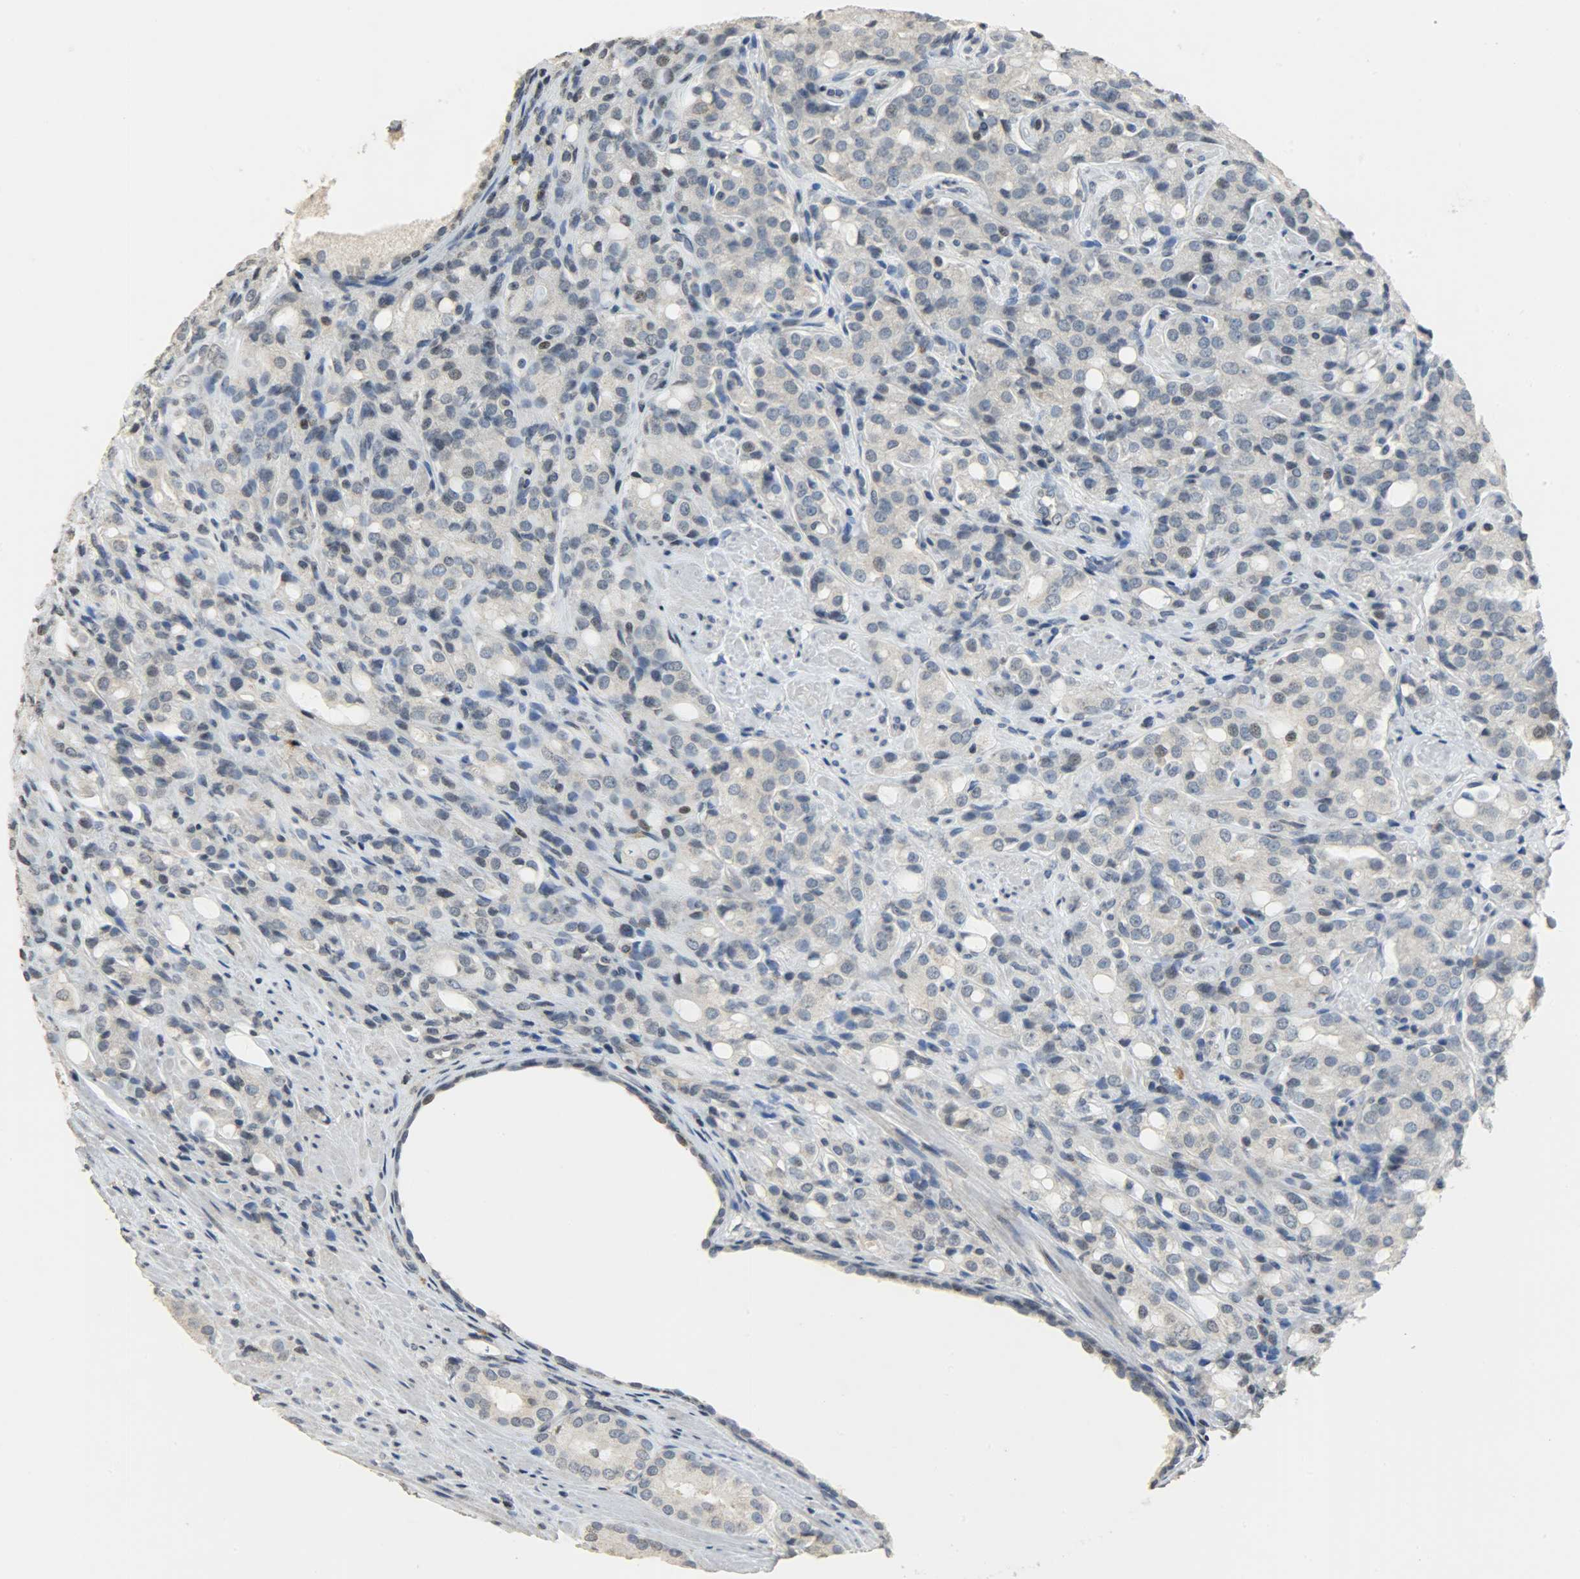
{"staining": {"intensity": "negative", "quantity": "none", "location": "none"}, "tissue": "prostate cancer", "cell_type": "Tumor cells", "image_type": "cancer", "snomed": [{"axis": "morphology", "description": "Adenocarcinoma, High grade"}, {"axis": "topography", "description": "Prostate"}], "caption": "A micrograph of adenocarcinoma (high-grade) (prostate) stained for a protein shows no brown staining in tumor cells.", "gene": "DNAJB6", "patient": {"sex": "male", "age": 72}}